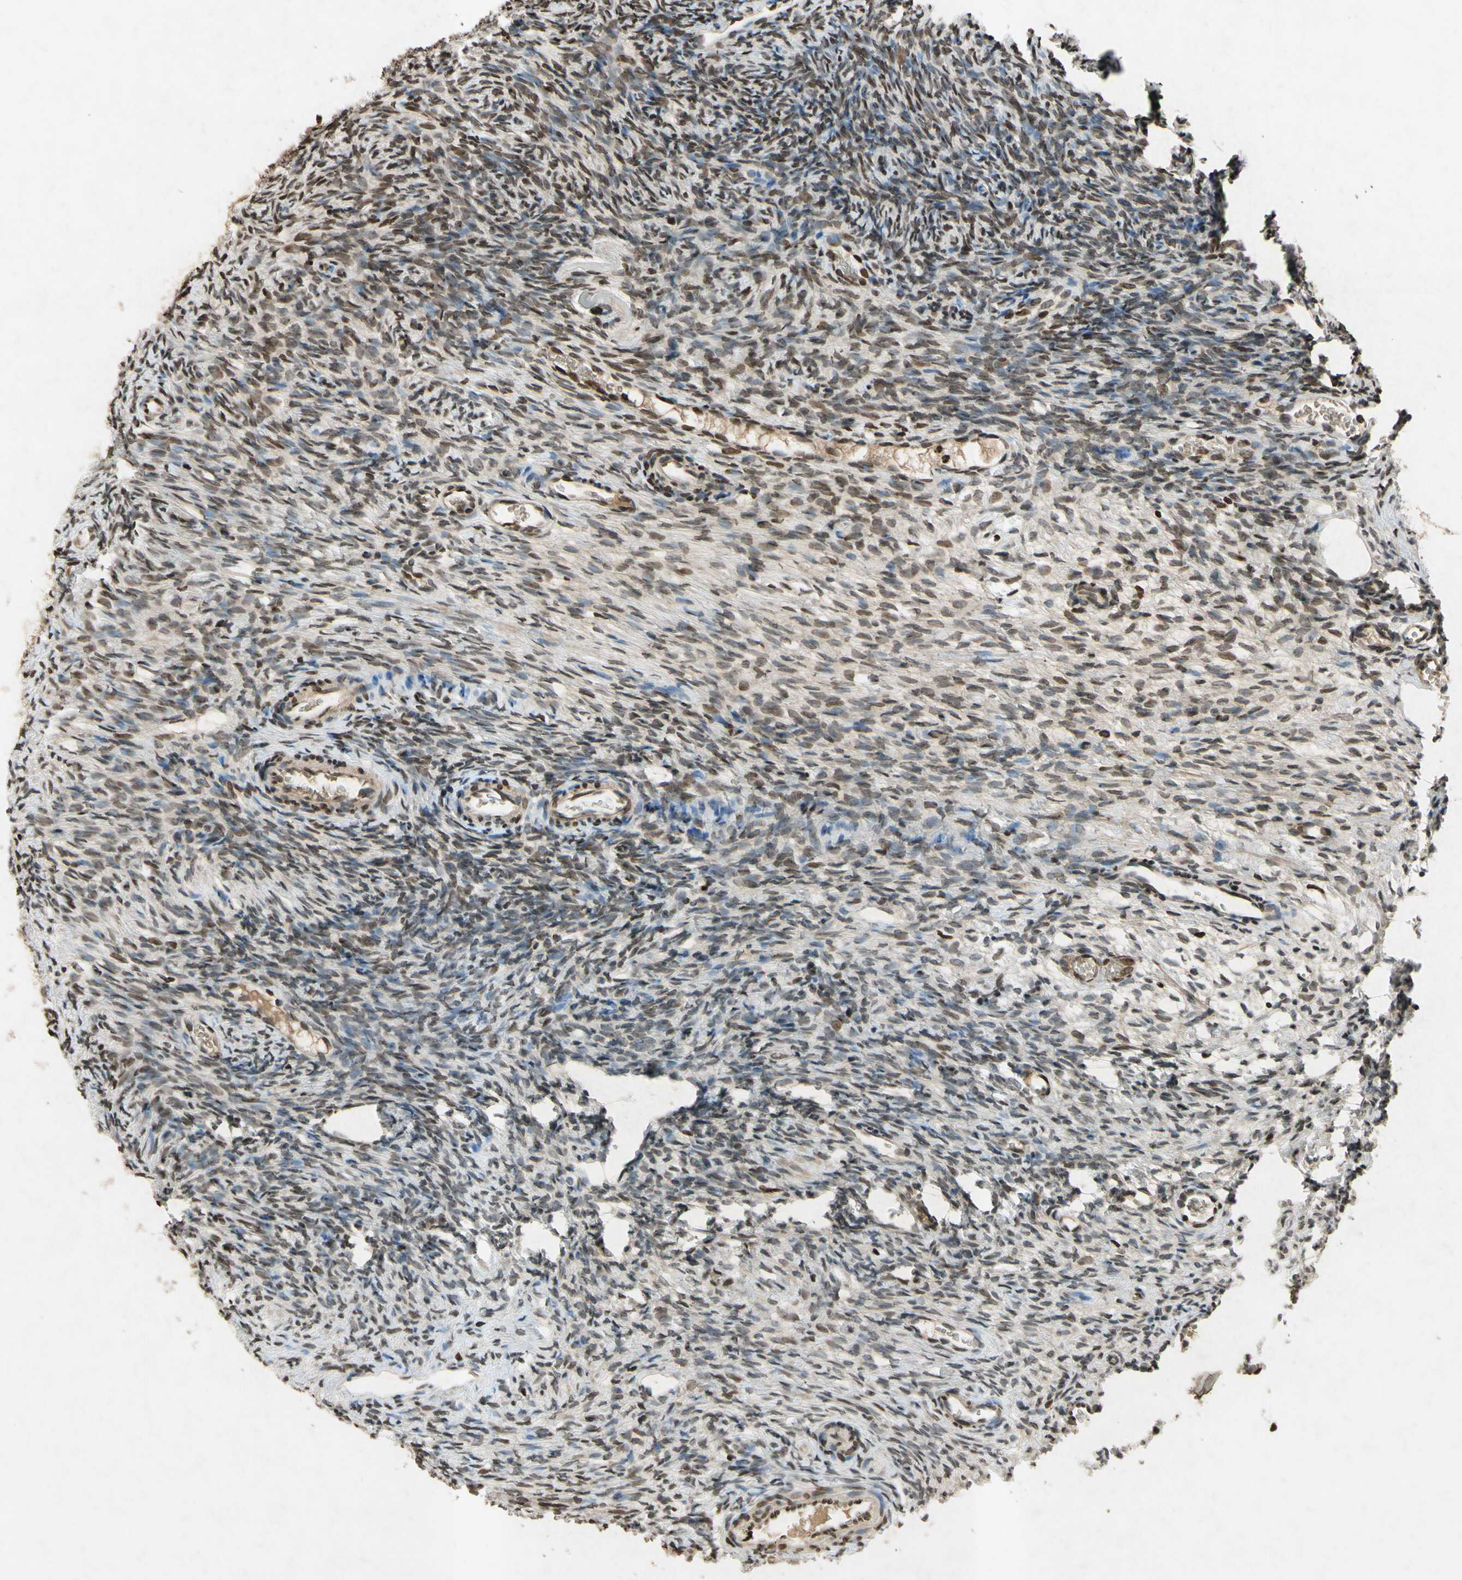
{"staining": {"intensity": "strong", "quantity": ">75%", "location": "nuclear"}, "tissue": "ovary", "cell_type": "Follicle cells", "image_type": "normal", "snomed": [{"axis": "morphology", "description": "Normal tissue, NOS"}, {"axis": "topography", "description": "Ovary"}], "caption": "An IHC histopathology image of unremarkable tissue is shown. Protein staining in brown shows strong nuclear positivity in ovary within follicle cells.", "gene": "HOXB3", "patient": {"sex": "female", "age": 35}}